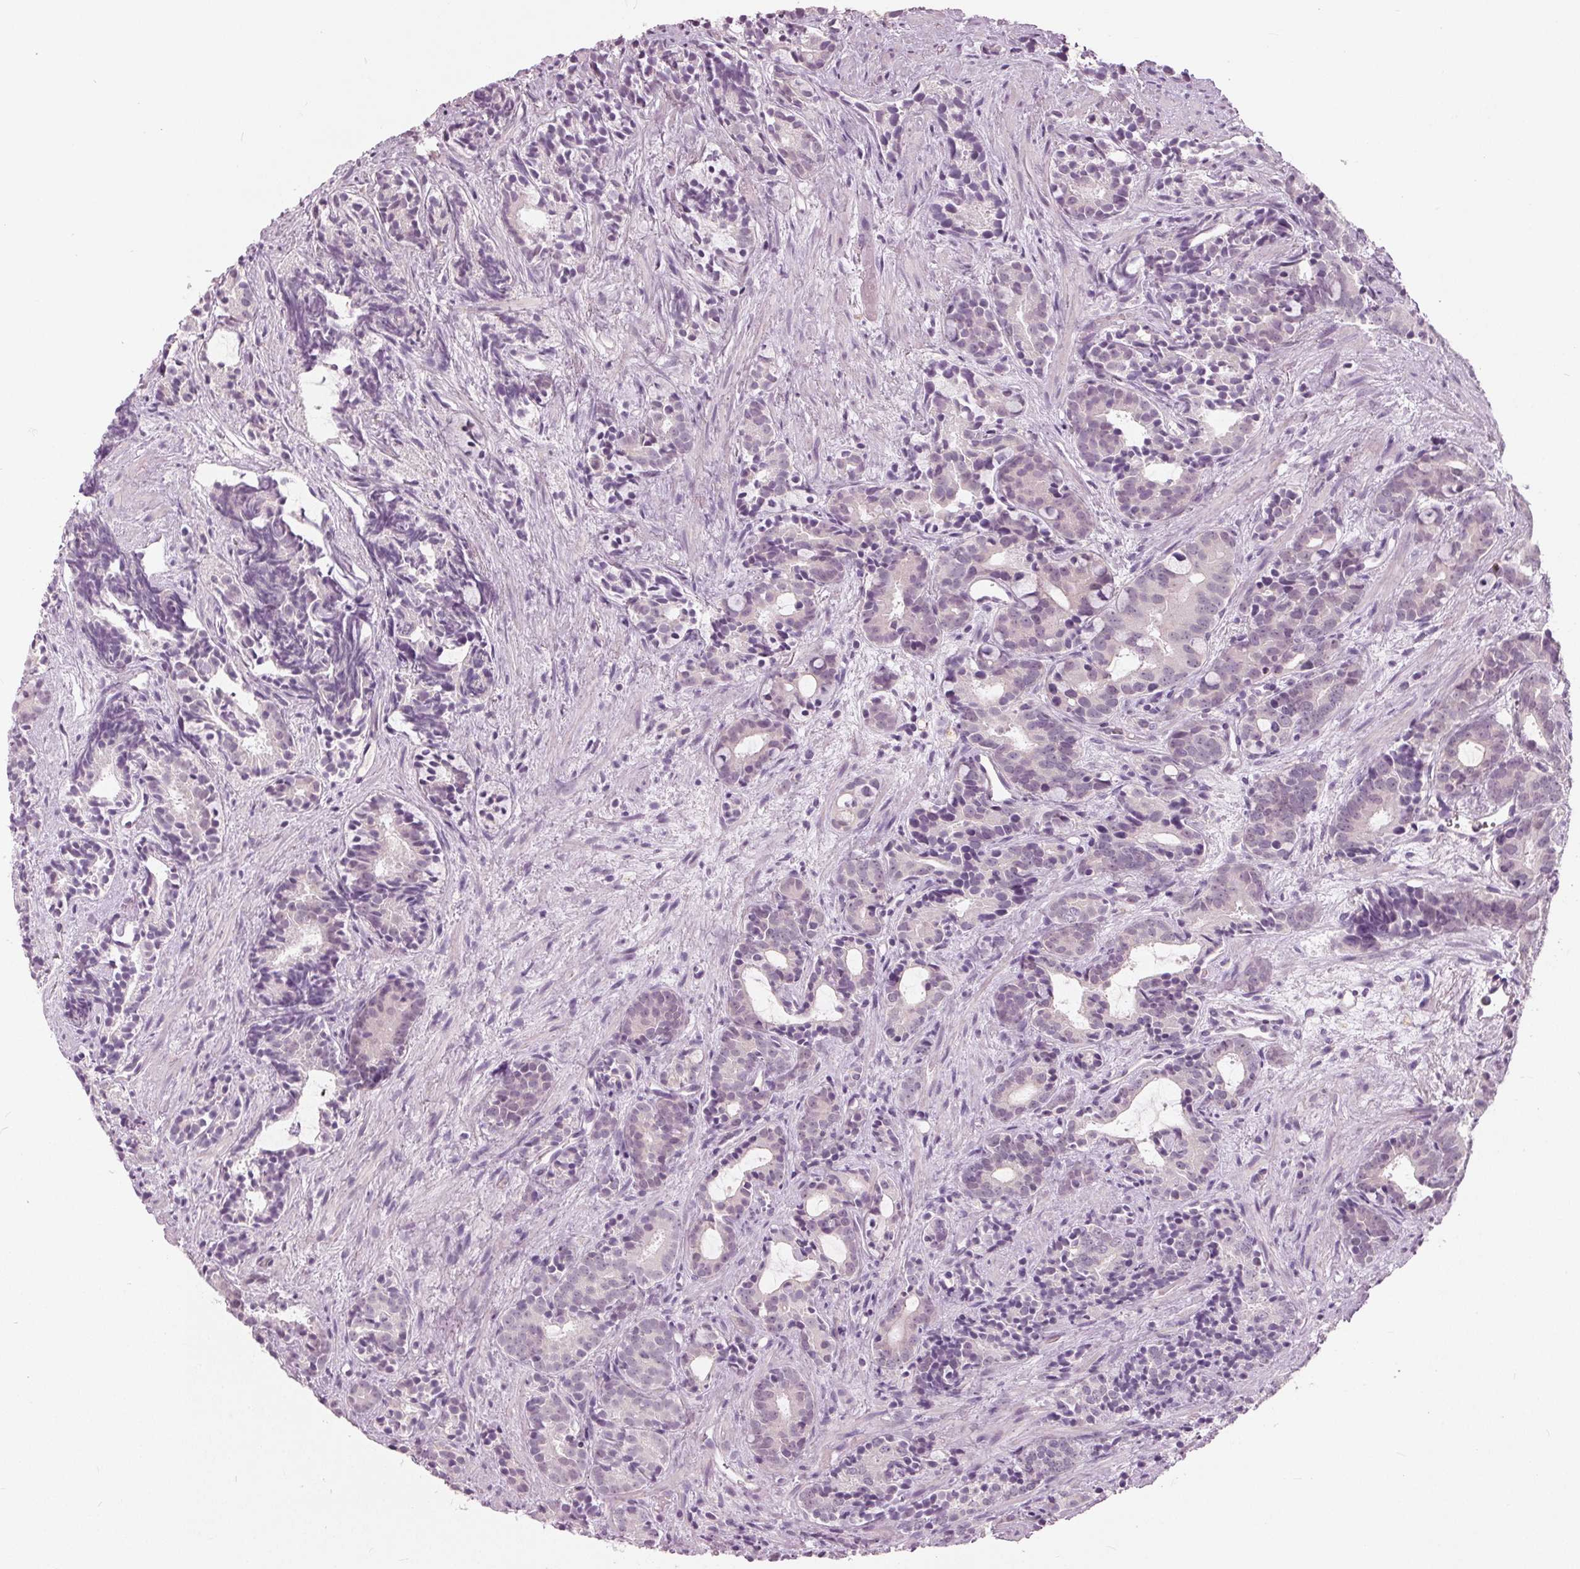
{"staining": {"intensity": "negative", "quantity": "none", "location": "none"}, "tissue": "prostate cancer", "cell_type": "Tumor cells", "image_type": "cancer", "snomed": [{"axis": "morphology", "description": "Adenocarcinoma, High grade"}, {"axis": "topography", "description": "Prostate"}], "caption": "Tumor cells are negative for brown protein staining in prostate adenocarcinoma (high-grade).", "gene": "TKFC", "patient": {"sex": "male", "age": 84}}